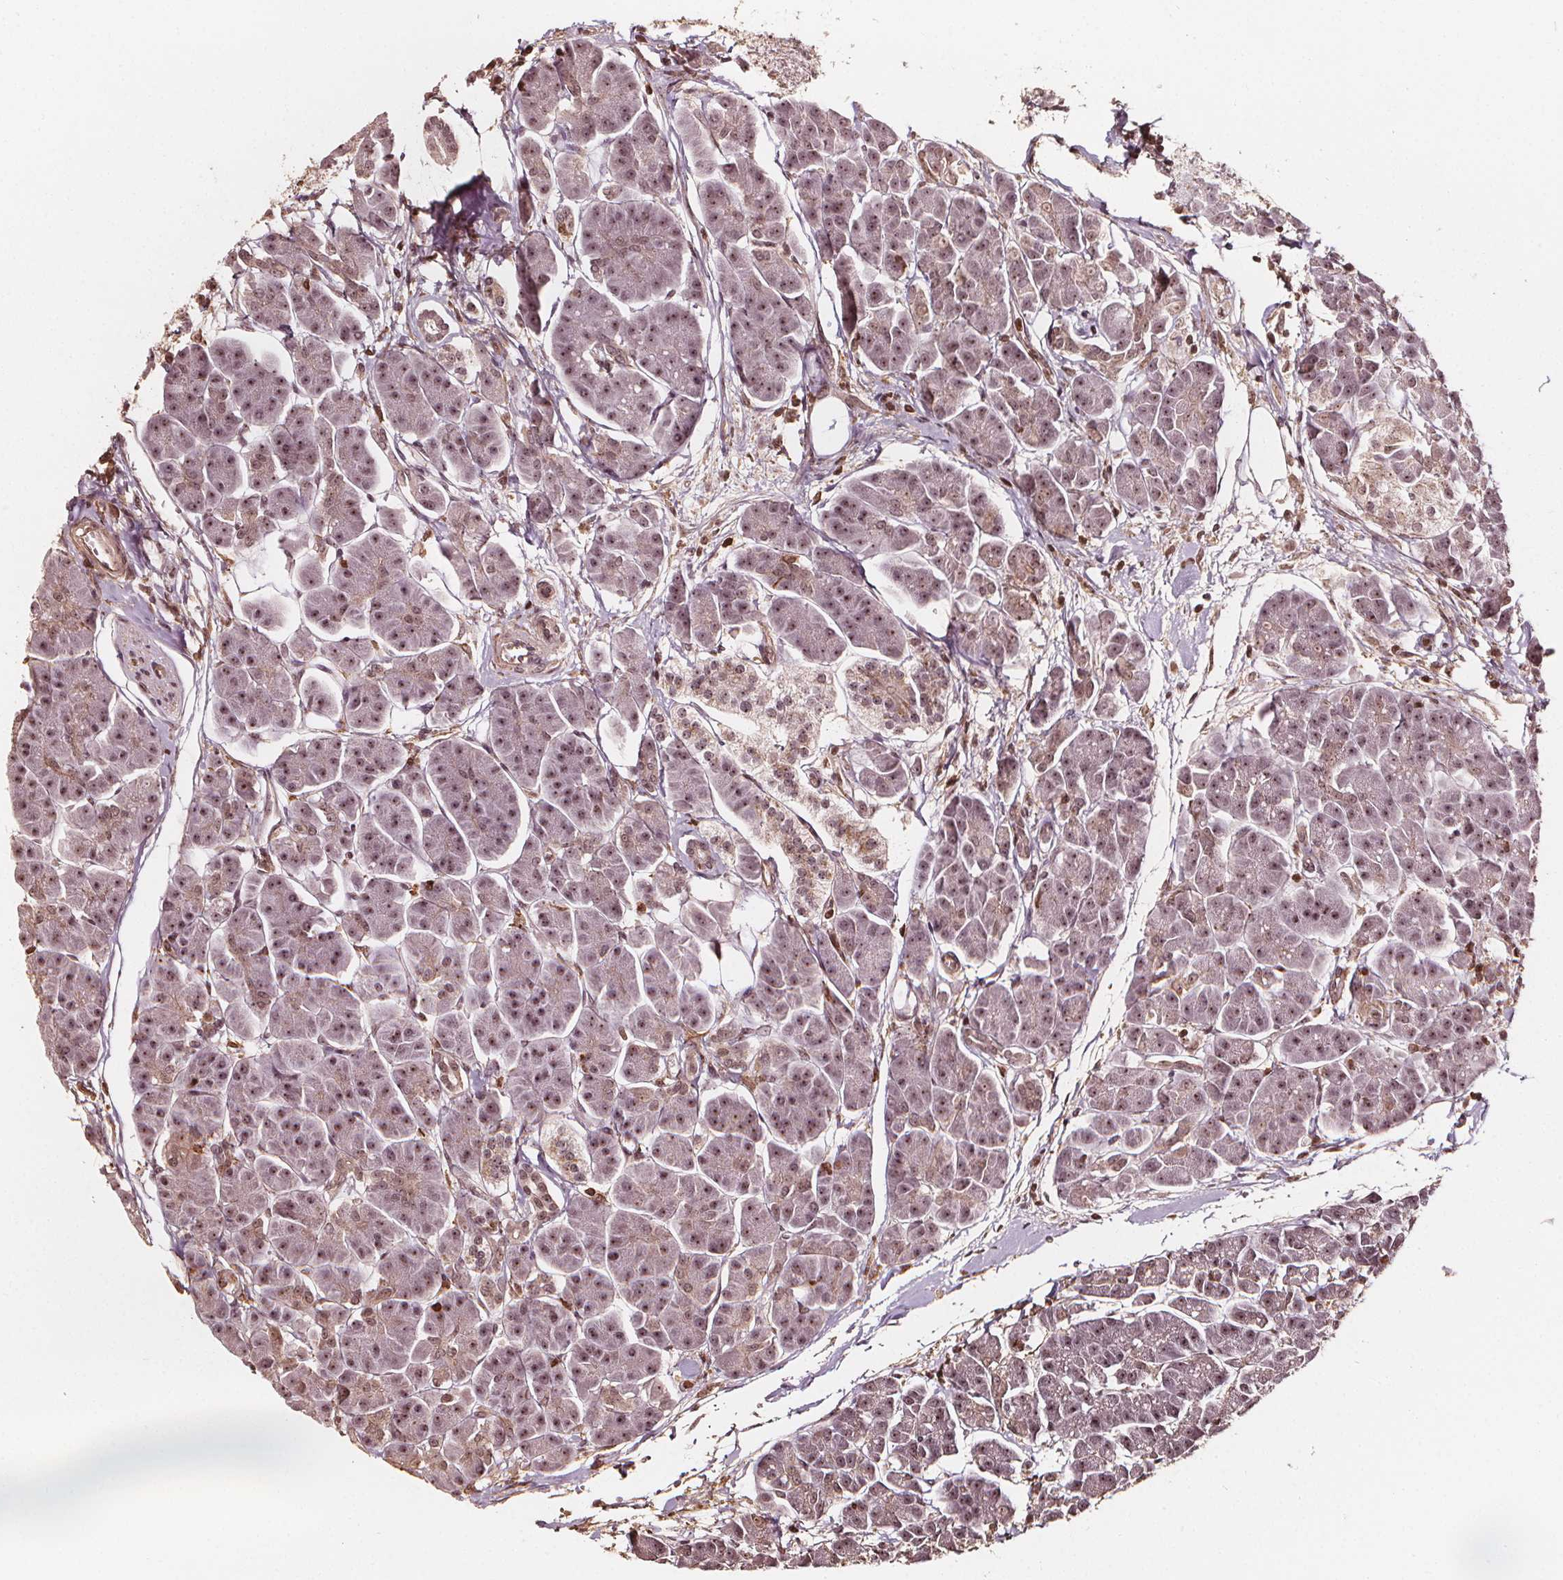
{"staining": {"intensity": "moderate", "quantity": "25%-75%", "location": "nuclear"}, "tissue": "pancreas", "cell_type": "Exocrine glandular cells", "image_type": "normal", "snomed": [{"axis": "morphology", "description": "Normal tissue, NOS"}, {"axis": "topography", "description": "Adipose tissue"}, {"axis": "topography", "description": "Pancreas"}, {"axis": "topography", "description": "Peripheral nerve tissue"}], "caption": "Exocrine glandular cells reveal moderate nuclear staining in approximately 25%-75% of cells in benign pancreas.", "gene": "EXOSC9", "patient": {"sex": "female", "age": 58}}